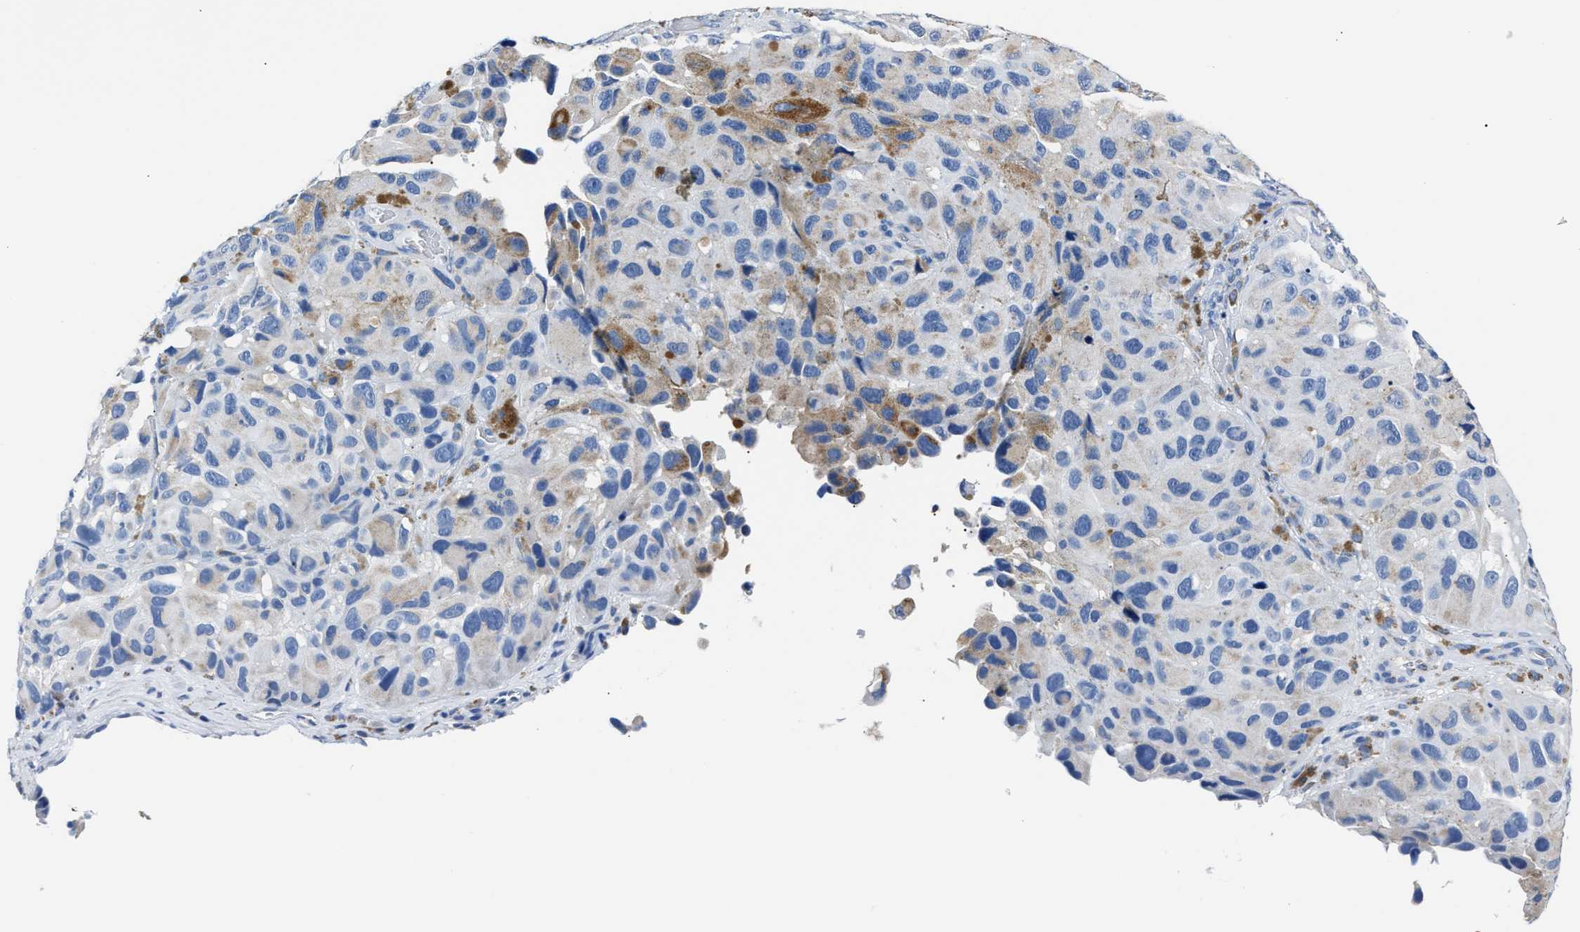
{"staining": {"intensity": "negative", "quantity": "none", "location": "none"}, "tissue": "melanoma", "cell_type": "Tumor cells", "image_type": "cancer", "snomed": [{"axis": "morphology", "description": "Malignant melanoma, NOS"}, {"axis": "topography", "description": "Skin"}], "caption": "DAB immunohistochemical staining of malignant melanoma reveals no significant positivity in tumor cells. The staining was performed using DAB (3,3'-diaminobenzidine) to visualize the protein expression in brown, while the nuclei were stained in blue with hematoxylin (Magnification: 20x).", "gene": "AMACR", "patient": {"sex": "female", "age": 73}}